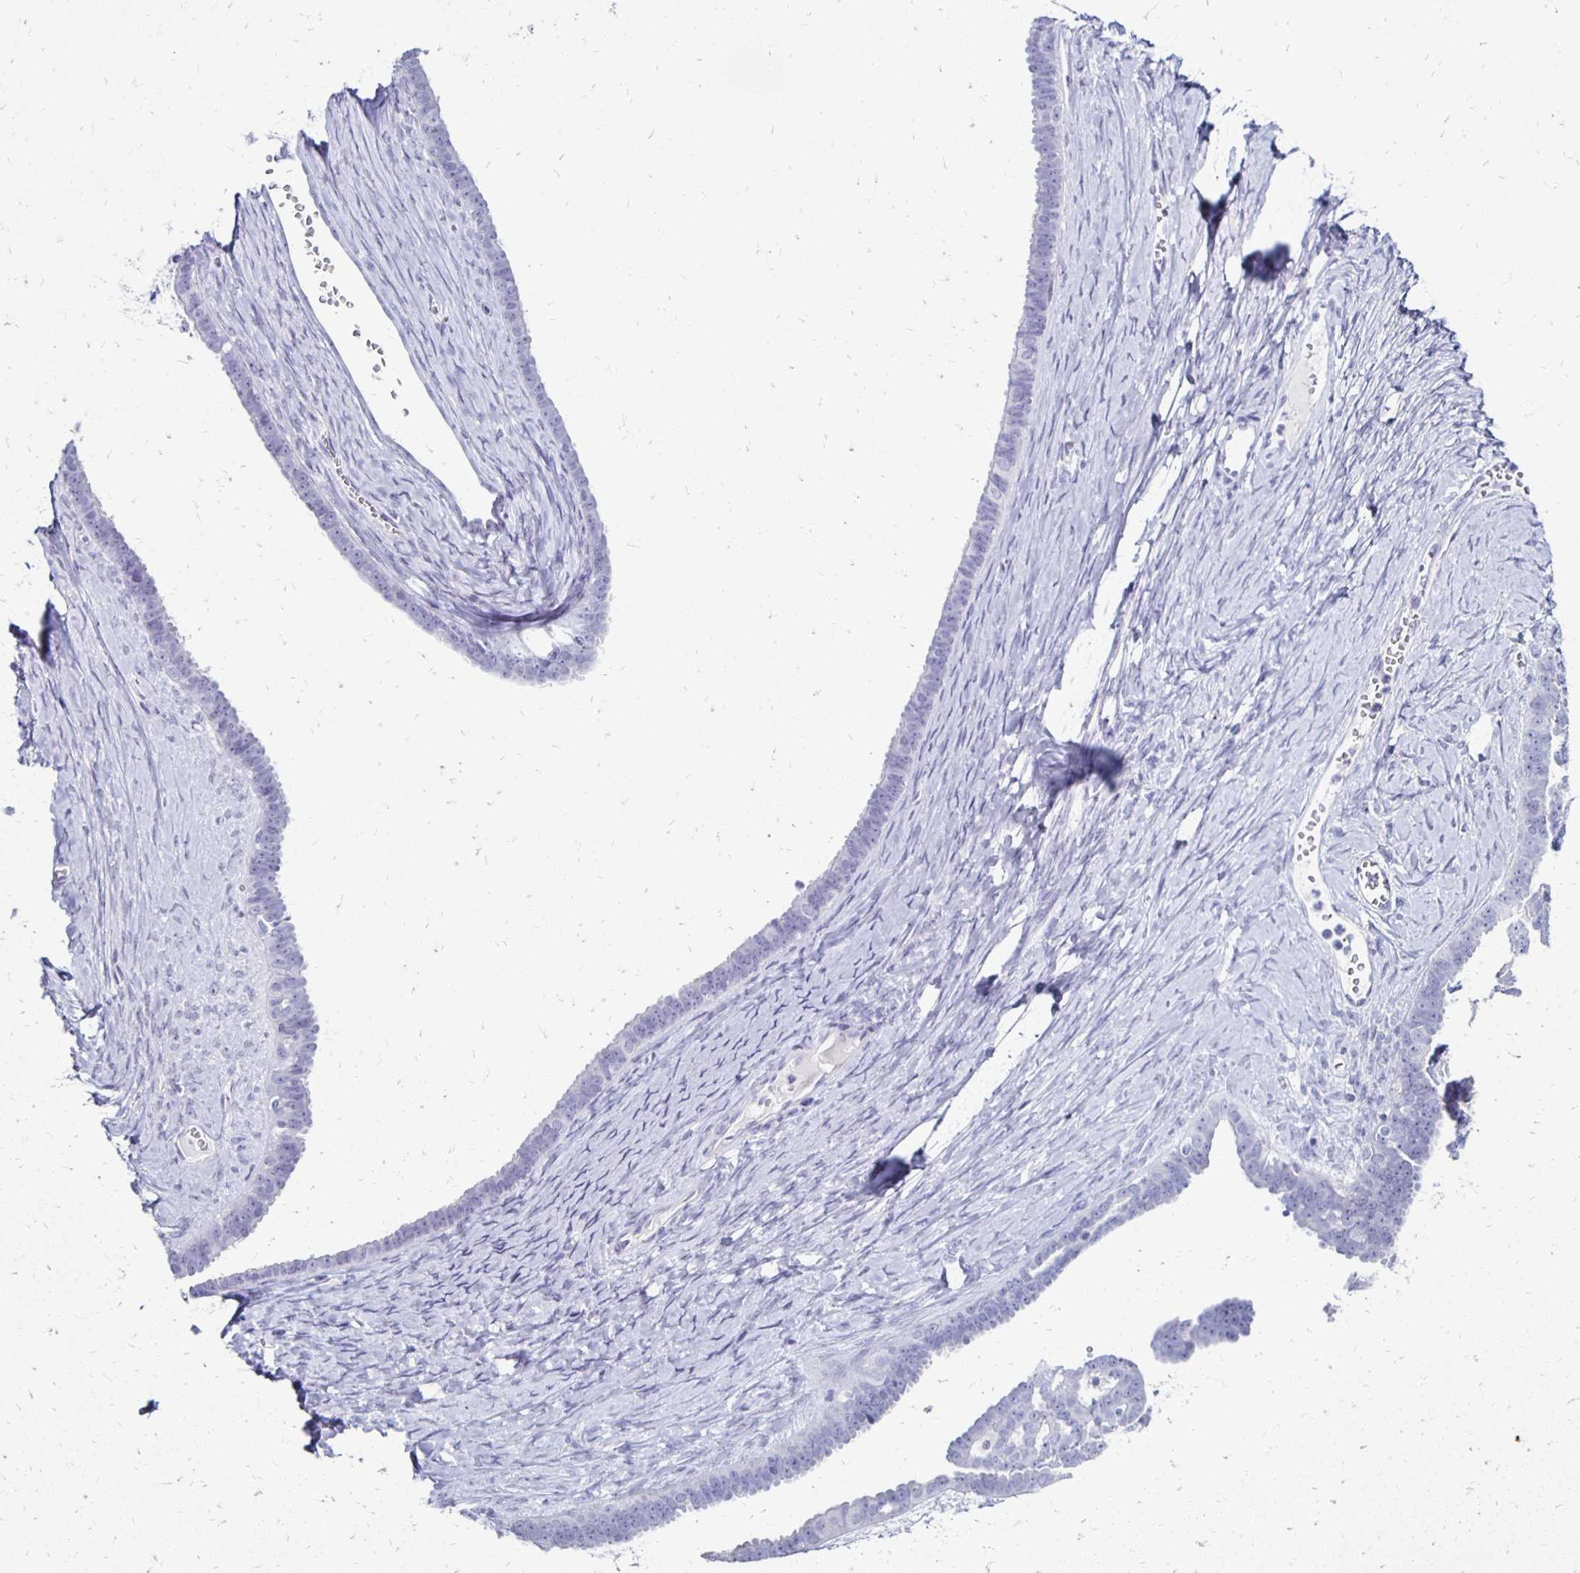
{"staining": {"intensity": "negative", "quantity": "none", "location": "none"}, "tissue": "ovarian cancer", "cell_type": "Tumor cells", "image_type": "cancer", "snomed": [{"axis": "morphology", "description": "Cystadenocarcinoma, serous, NOS"}, {"axis": "topography", "description": "Ovary"}], "caption": "Photomicrograph shows no protein positivity in tumor cells of ovarian cancer tissue.", "gene": "RYR1", "patient": {"sex": "female", "age": 71}}